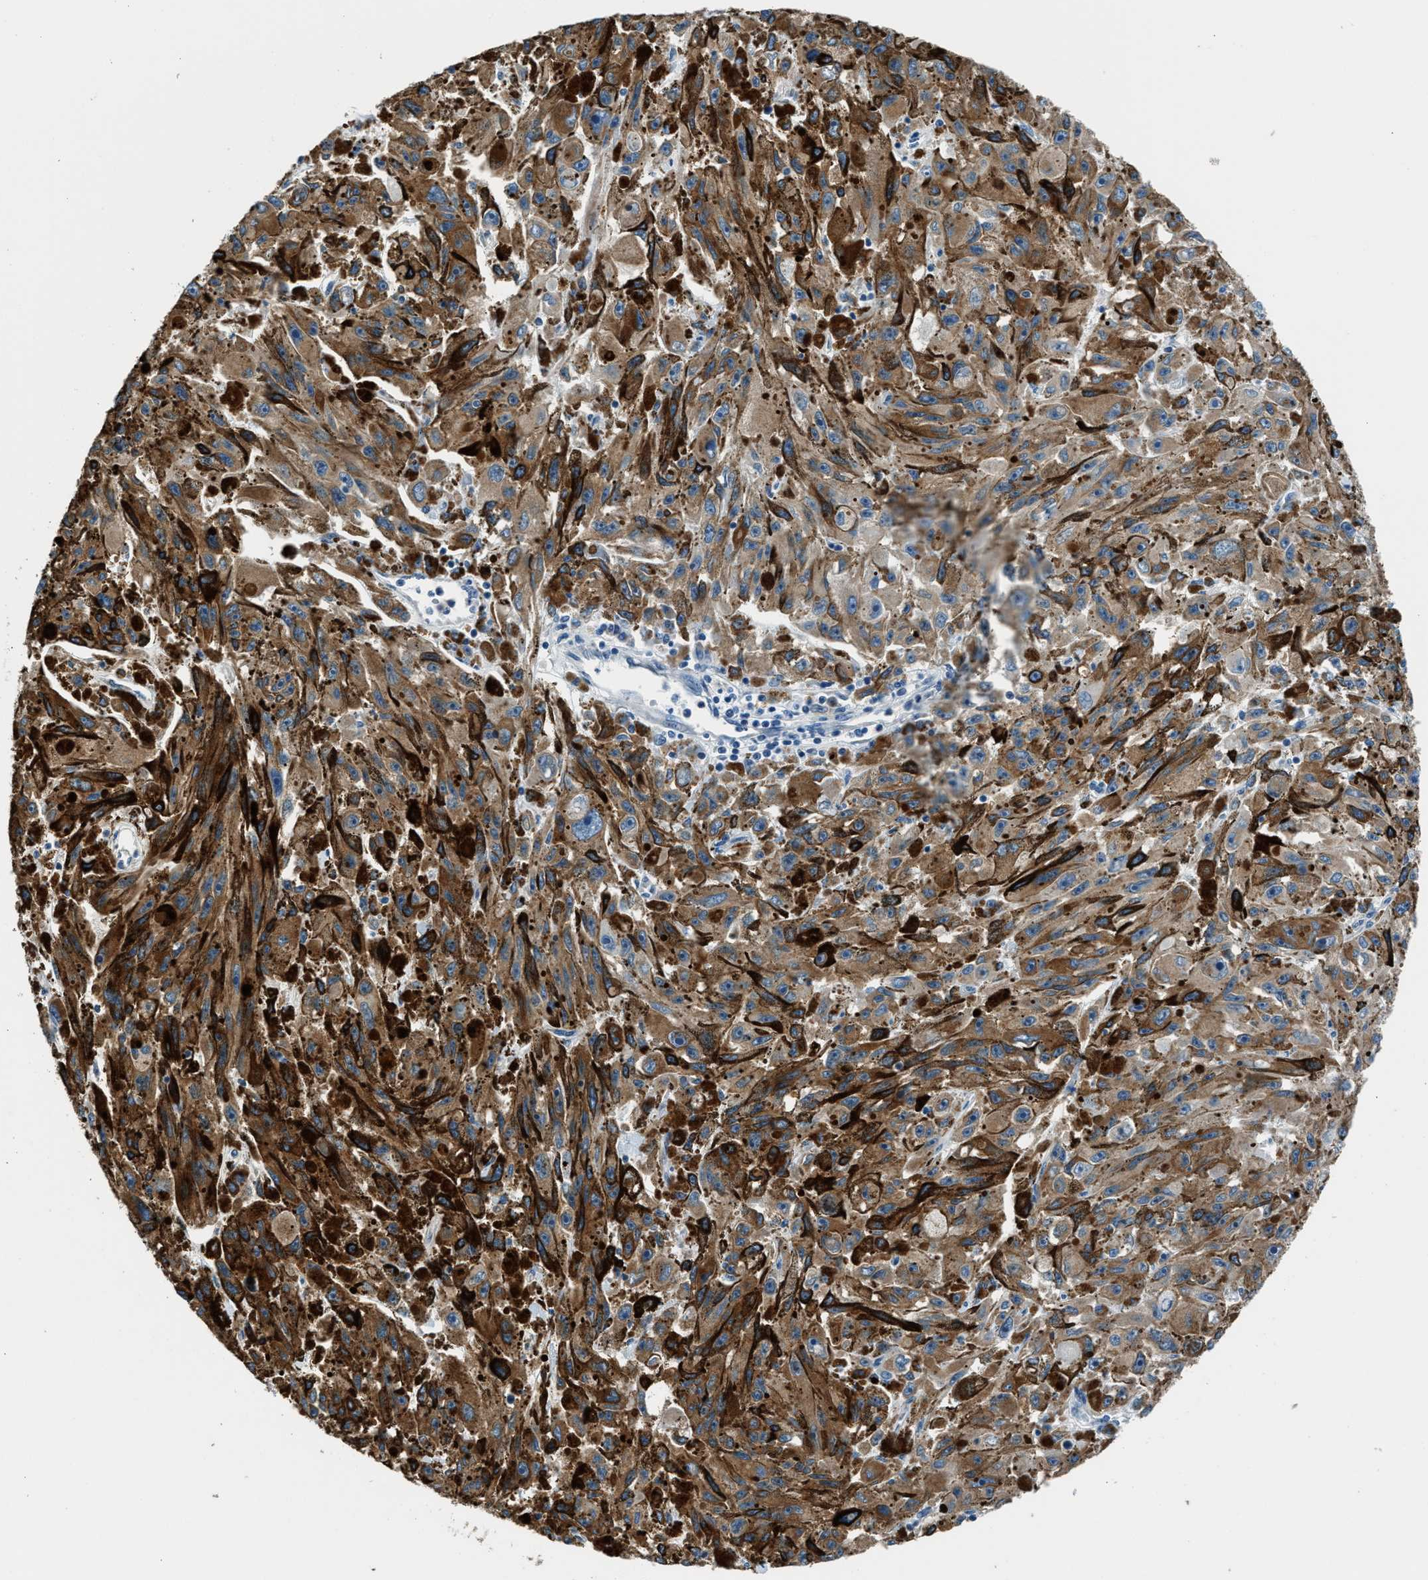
{"staining": {"intensity": "weak", "quantity": ">75%", "location": "cytoplasmic/membranous"}, "tissue": "melanoma", "cell_type": "Tumor cells", "image_type": "cancer", "snomed": [{"axis": "morphology", "description": "Malignant melanoma, NOS"}, {"axis": "topography", "description": "Skin"}], "caption": "Immunohistochemical staining of malignant melanoma reveals low levels of weak cytoplasmic/membranous expression in about >75% of tumor cells.", "gene": "RNF41", "patient": {"sex": "female", "age": 104}}